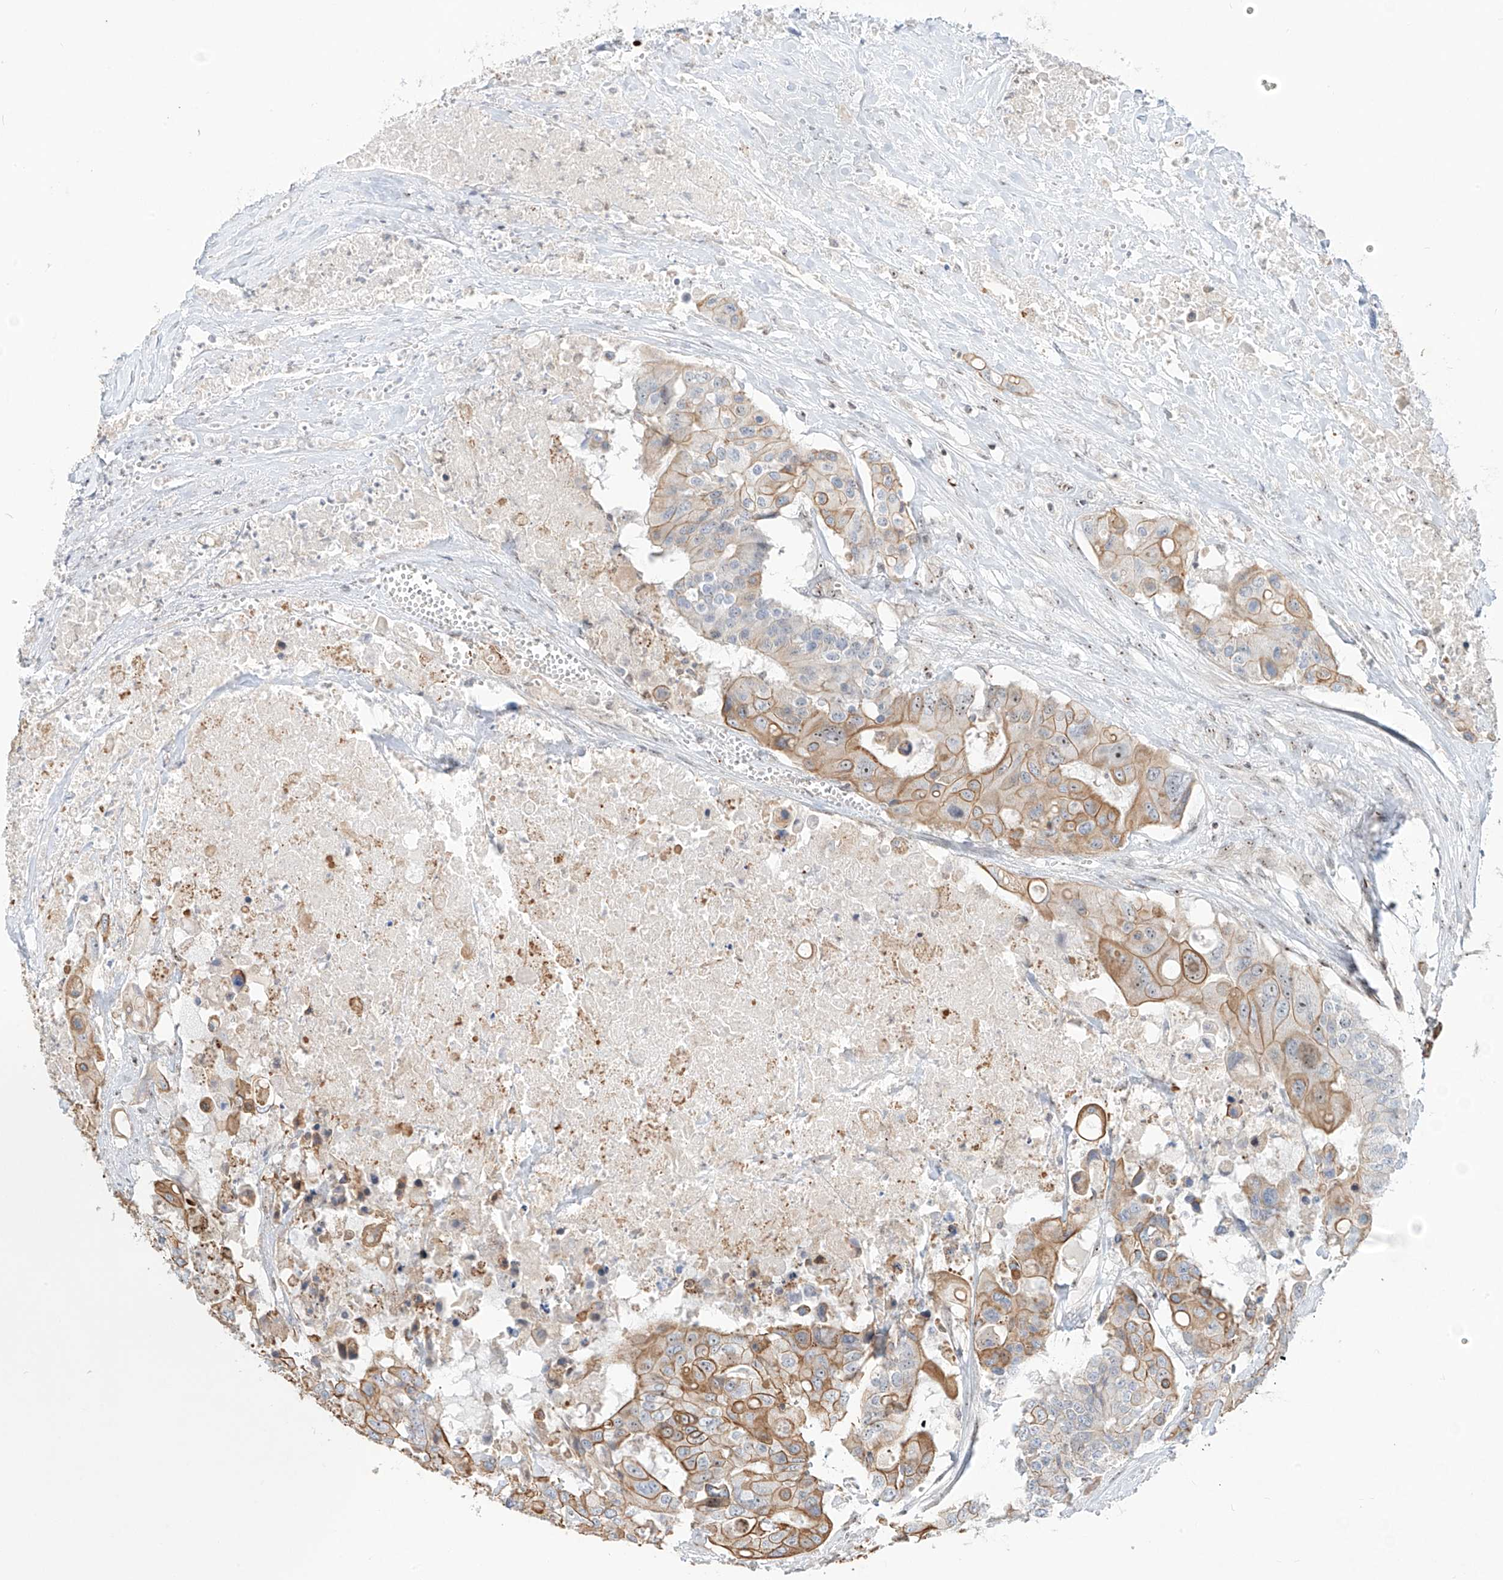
{"staining": {"intensity": "moderate", "quantity": "25%-75%", "location": "cytoplasmic/membranous"}, "tissue": "colorectal cancer", "cell_type": "Tumor cells", "image_type": "cancer", "snomed": [{"axis": "morphology", "description": "Adenocarcinoma, NOS"}, {"axis": "topography", "description": "Colon"}], "caption": "Tumor cells demonstrate medium levels of moderate cytoplasmic/membranous positivity in about 25%-75% of cells in colorectal cancer (adenocarcinoma).", "gene": "ZNF512", "patient": {"sex": "male", "age": 77}}